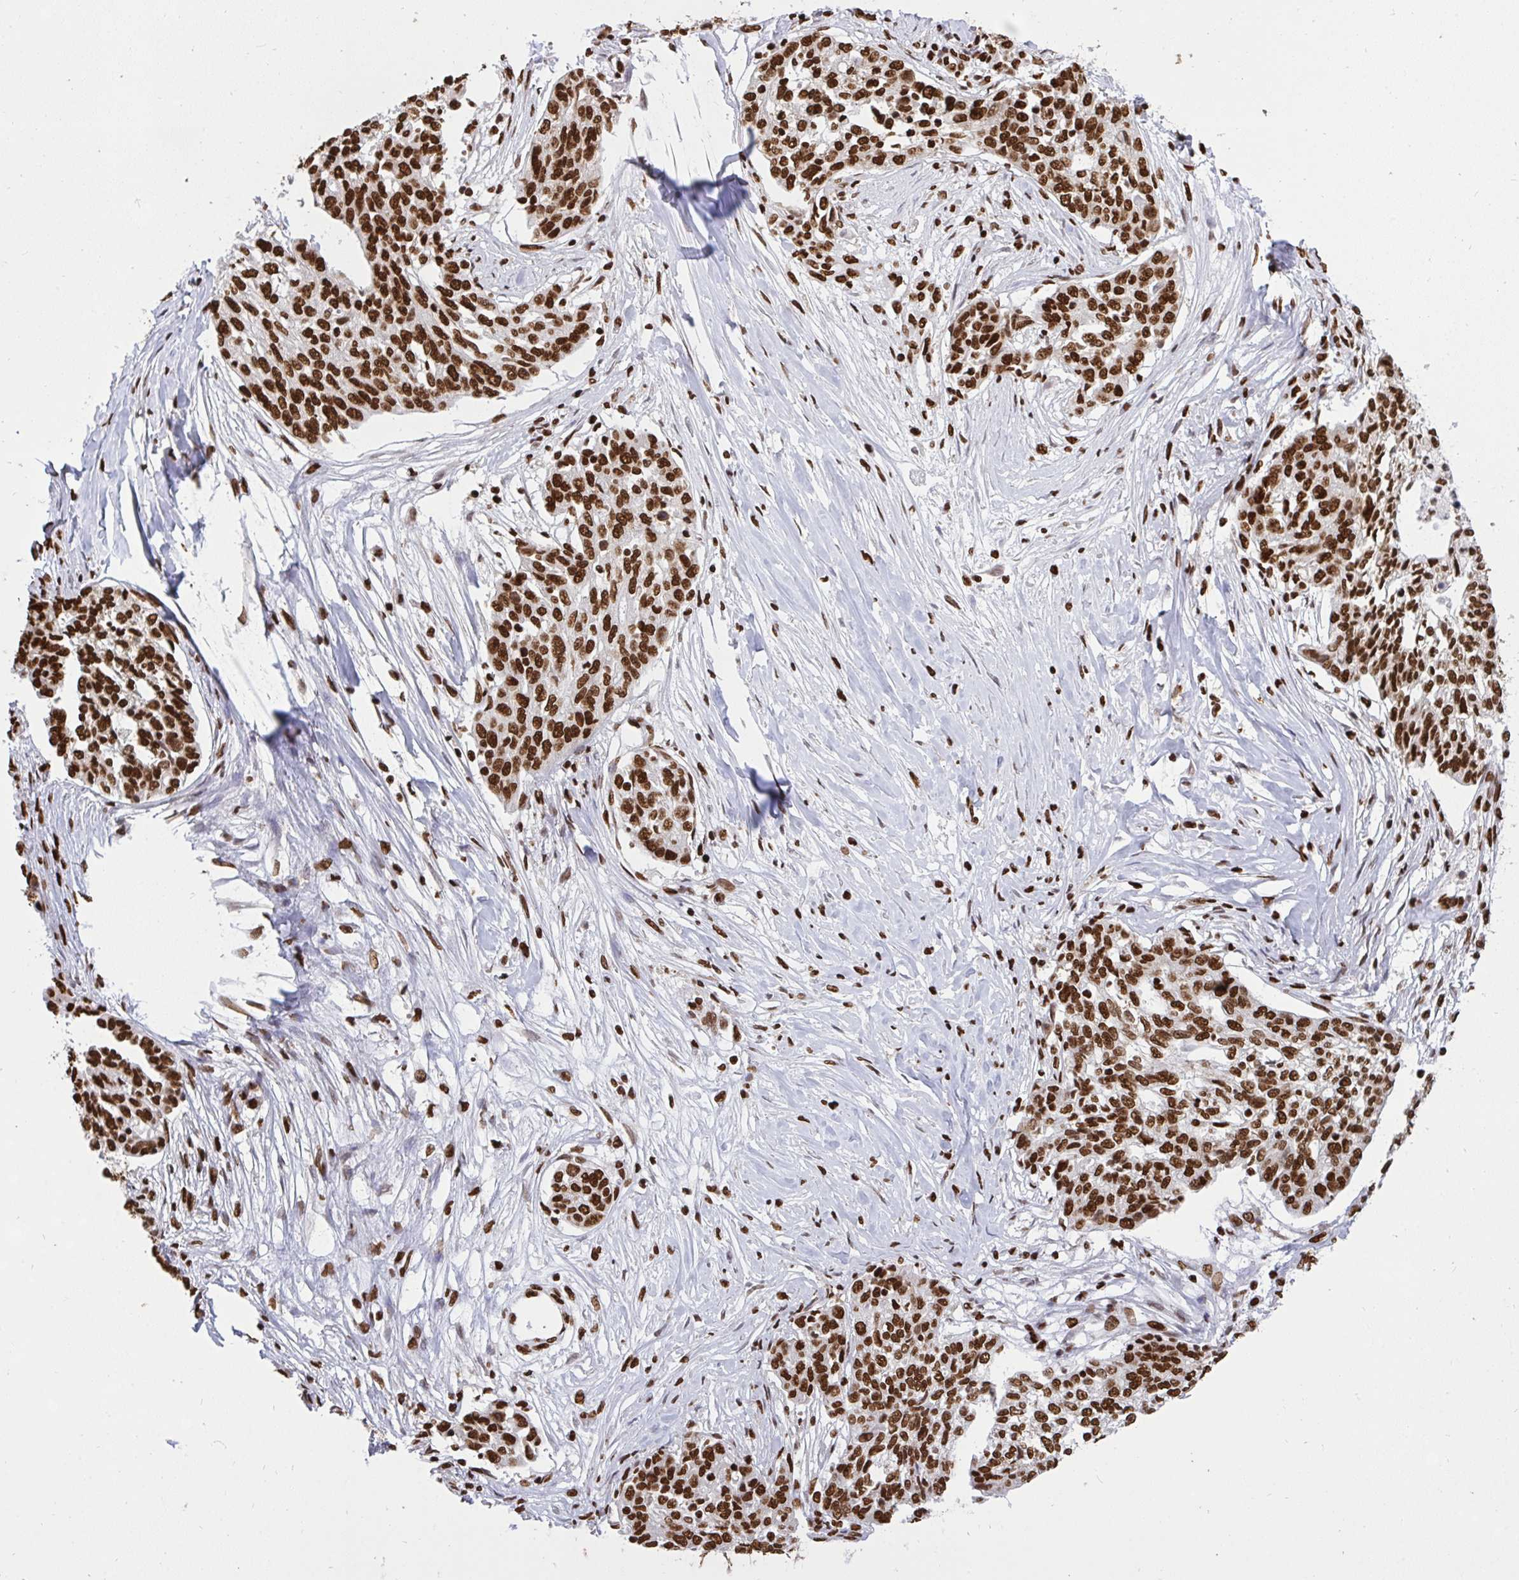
{"staining": {"intensity": "strong", "quantity": ">75%", "location": "nuclear"}, "tissue": "ovarian cancer", "cell_type": "Tumor cells", "image_type": "cancer", "snomed": [{"axis": "morphology", "description": "Cystadenocarcinoma, serous, NOS"}, {"axis": "topography", "description": "Ovary"}], "caption": "About >75% of tumor cells in human ovarian cancer reveal strong nuclear protein expression as visualized by brown immunohistochemical staining.", "gene": "HNRNPL", "patient": {"sex": "female", "age": 67}}